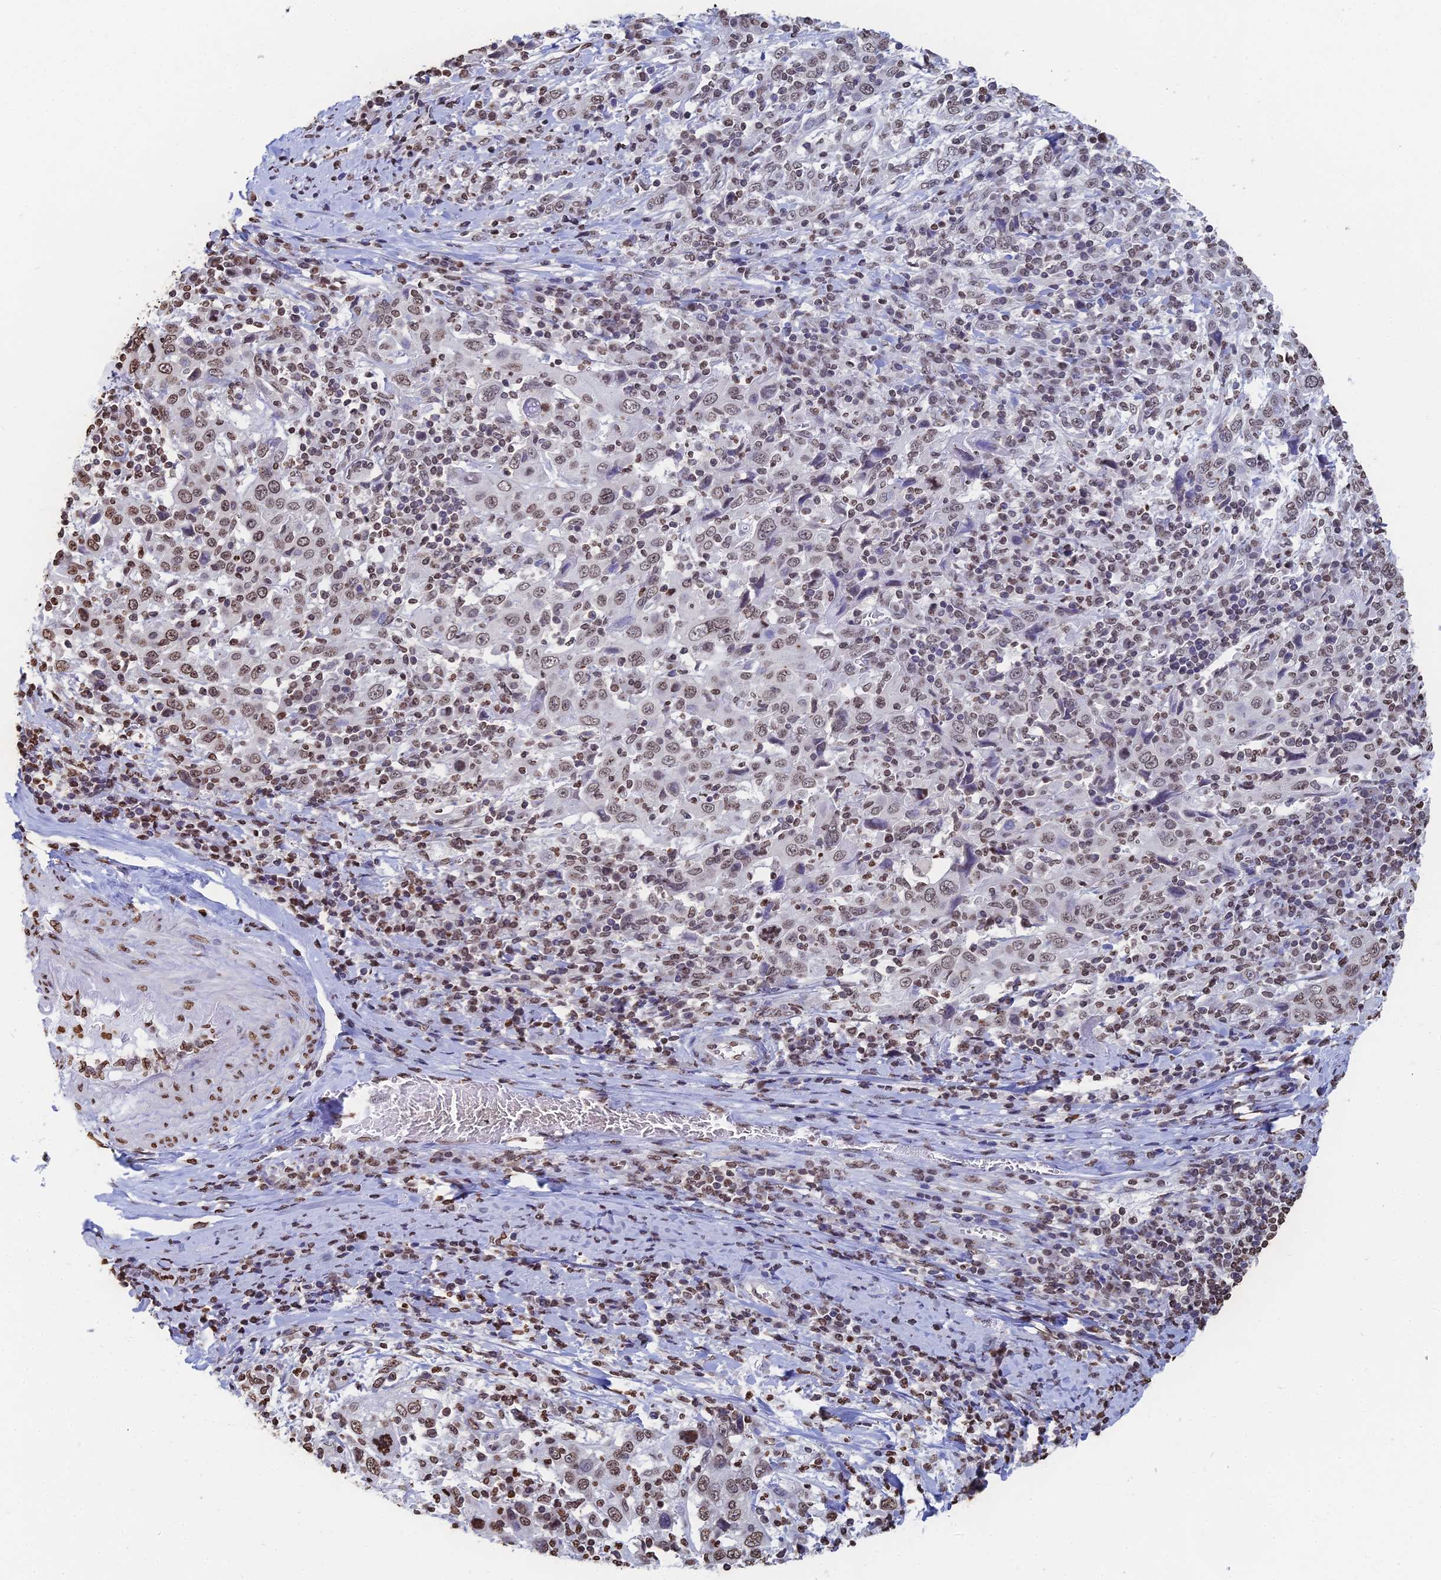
{"staining": {"intensity": "weak", "quantity": ">75%", "location": "nuclear"}, "tissue": "cervical cancer", "cell_type": "Tumor cells", "image_type": "cancer", "snomed": [{"axis": "morphology", "description": "Squamous cell carcinoma, NOS"}, {"axis": "topography", "description": "Cervix"}], "caption": "DAB immunohistochemical staining of human cervical cancer demonstrates weak nuclear protein expression in approximately >75% of tumor cells.", "gene": "GBP3", "patient": {"sex": "female", "age": 46}}